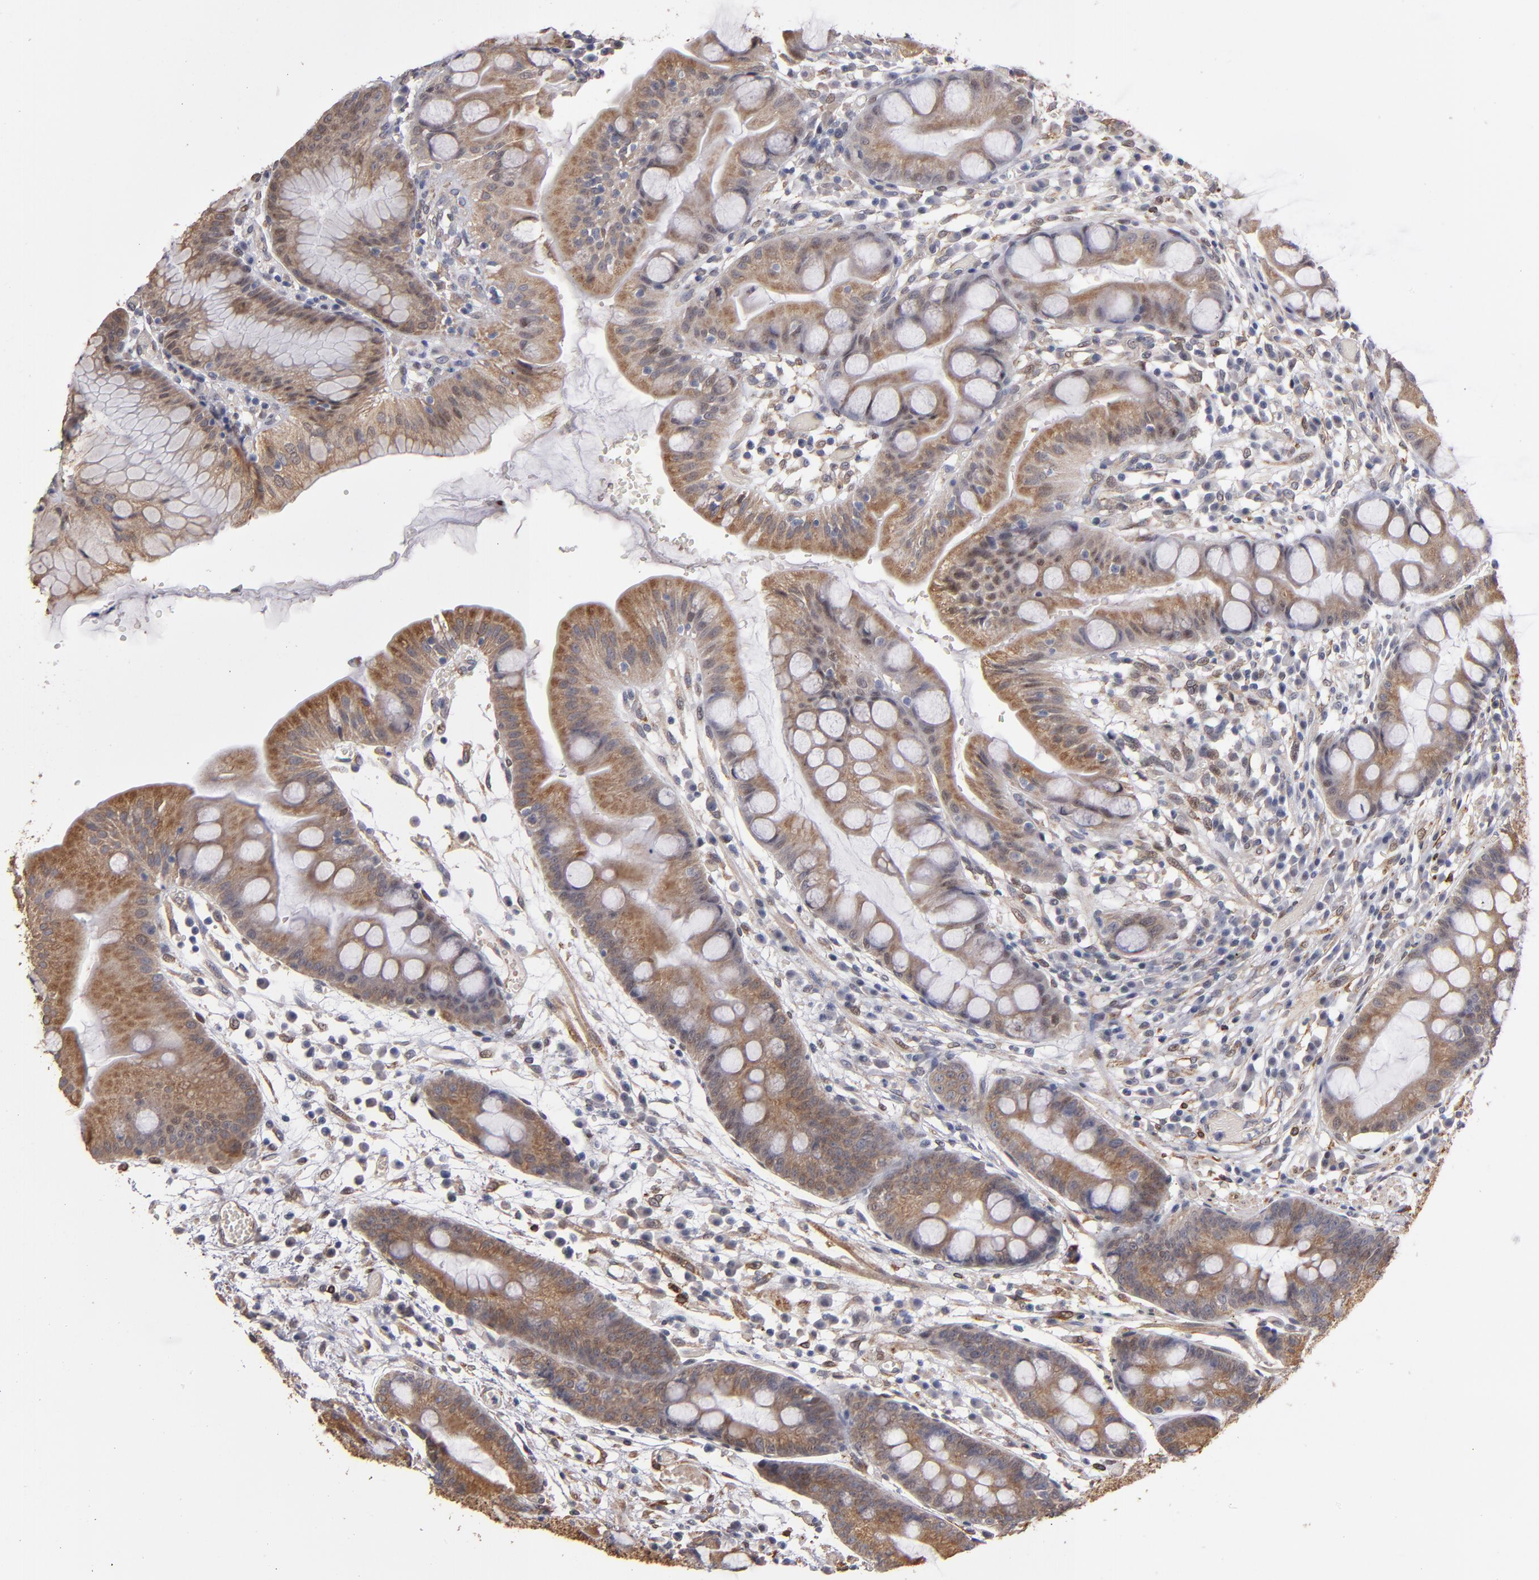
{"staining": {"intensity": "moderate", "quantity": ">75%", "location": "cytoplasmic/membranous"}, "tissue": "stomach", "cell_type": "Glandular cells", "image_type": "normal", "snomed": [{"axis": "morphology", "description": "Normal tissue, NOS"}, {"axis": "morphology", "description": "Inflammation, NOS"}, {"axis": "topography", "description": "Stomach, lower"}], "caption": "This histopathology image displays immunohistochemistry staining of normal human stomach, with medium moderate cytoplasmic/membranous expression in approximately >75% of glandular cells.", "gene": "PGRMC1", "patient": {"sex": "male", "age": 59}}